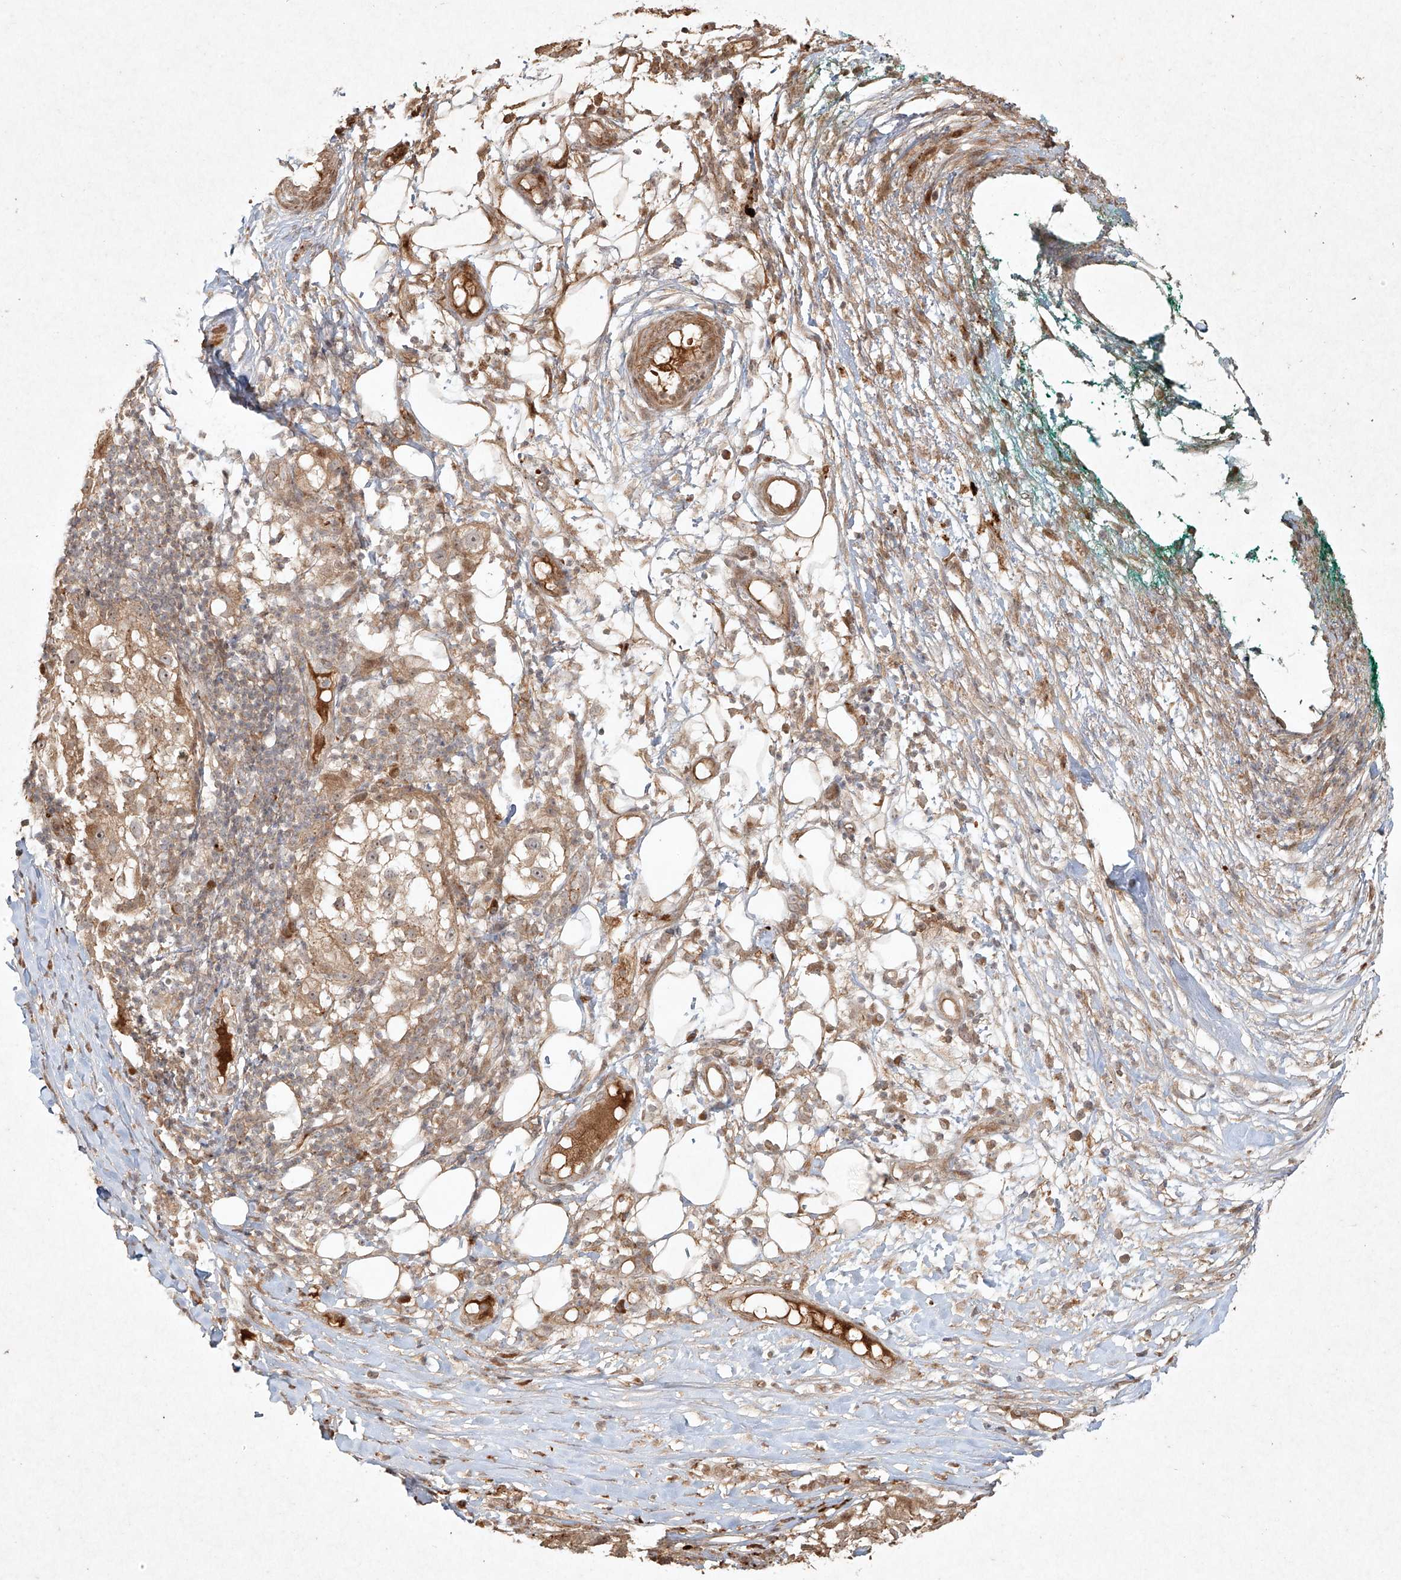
{"staining": {"intensity": "moderate", "quantity": ">75%", "location": "cytoplasmic/membranous,nuclear"}, "tissue": "melanoma", "cell_type": "Tumor cells", "image_type": "cancer", "snomed": [{"axis": "morphology", "description": "Necrosis, NOS"}, {"axis": "morphology", "description": "Malignant melanoma, NOS"}, {"axis": "topography", "description": "Skin"}], "caption": "The photomicrograph demonstrates staining of malignant melanoma, revealing moderate cytoplasmic/membranous and nuclear protein staining (brown color) within tumor cells.", "gene": "CYYR1", "patient": {"sex": "female", "age": 87}}